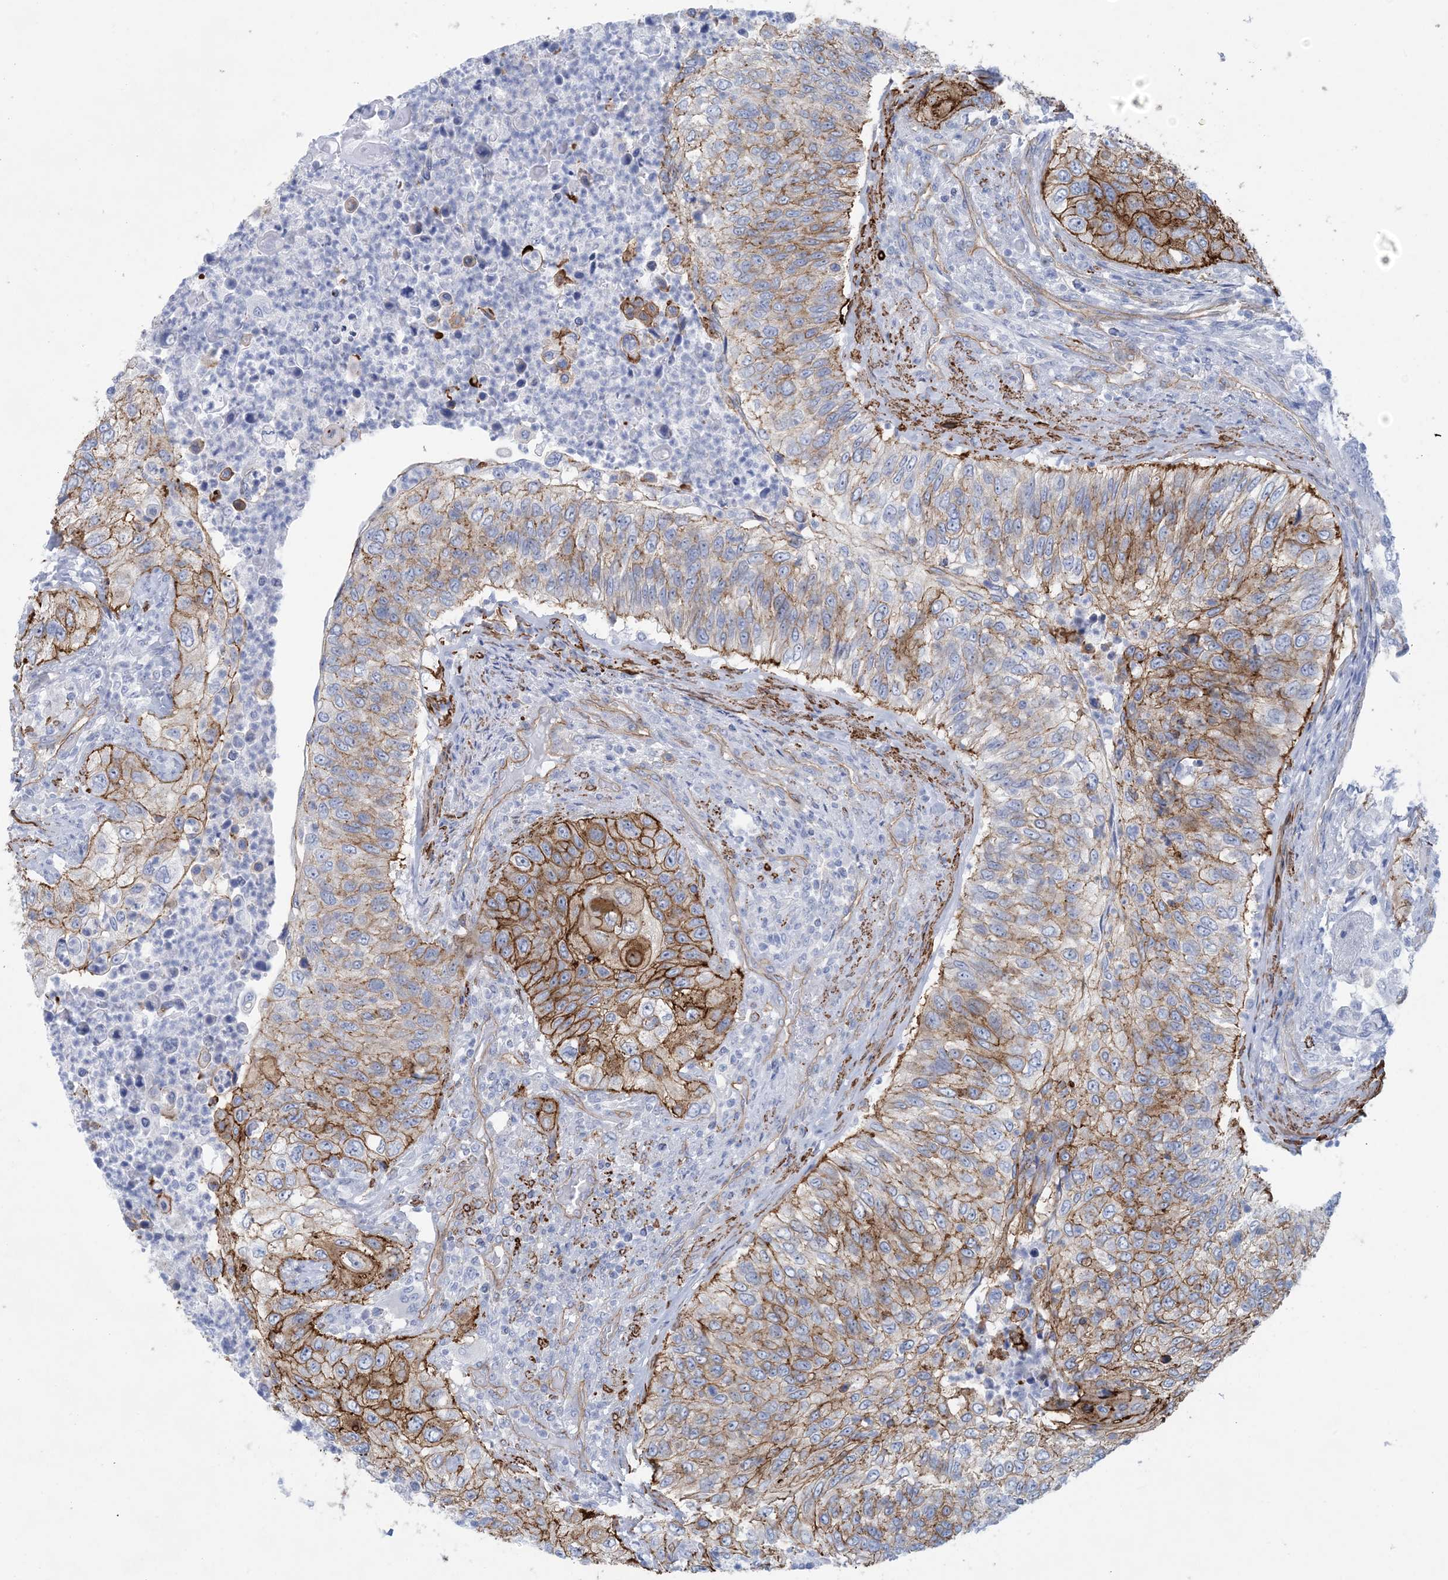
{"staining": {"intensity": "moderate", "quantity": ">75%", "location": "cytoplasmic/membranous"}, "tissue": "urothelial cancer", "cell_type": "Tumor cells", "image_type": "cancer", "snomed": [{"axis": "morphology", "description": "Urothelial carcinoma, High grade"}, {"axis": "topography", "description": "Urinary bladder"}], "caption": "The photomicrograph shows staining of urothelial carcinoma (high-grade), revealing moderate cytoplasmic/membranous protein staining (brown color) within tumor cells. Nuclei are stained in blue.", "gene": "SHANK1", "patient": {"sex": "female", "age": 60}}